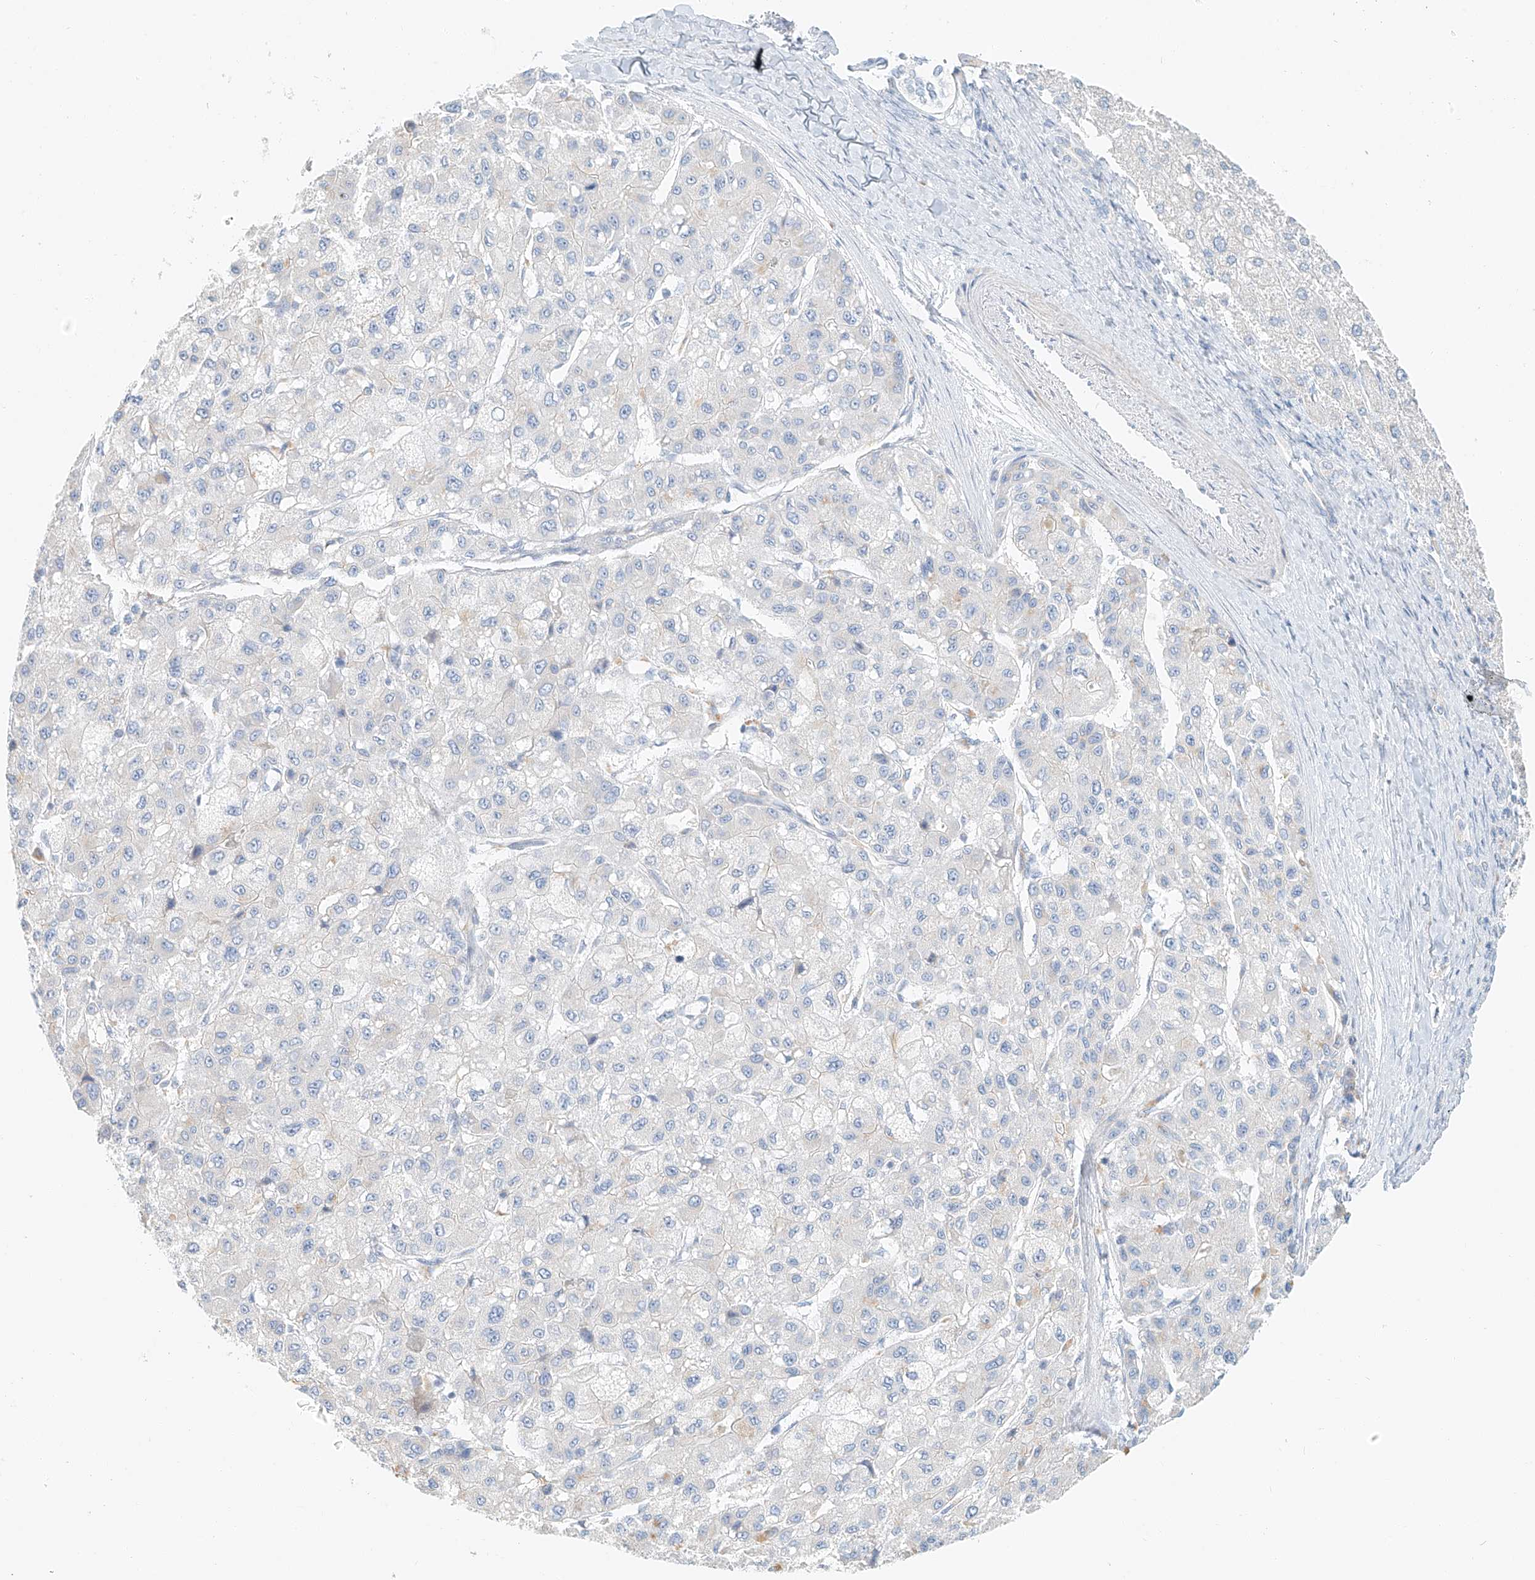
{"staining": {"intensity": "negative", "quantity": "none", "location": "none"}, "tissue": "liver cancer", "cell_type": "Tumor cells", "image_type": "cancer", "snomed": [{"axis": "morphology", "description": "Carcinoma, Hepatocellular, NOS"}, {"axis": "topography", "description": "Liver"}], "caption": "IHC image of hepatocellular carcinoma (liver) stained for a protein (brown), which displays no staining in tumor cells.", "gene": "PGC", "patient": {"sex": "male", "age": 80}}